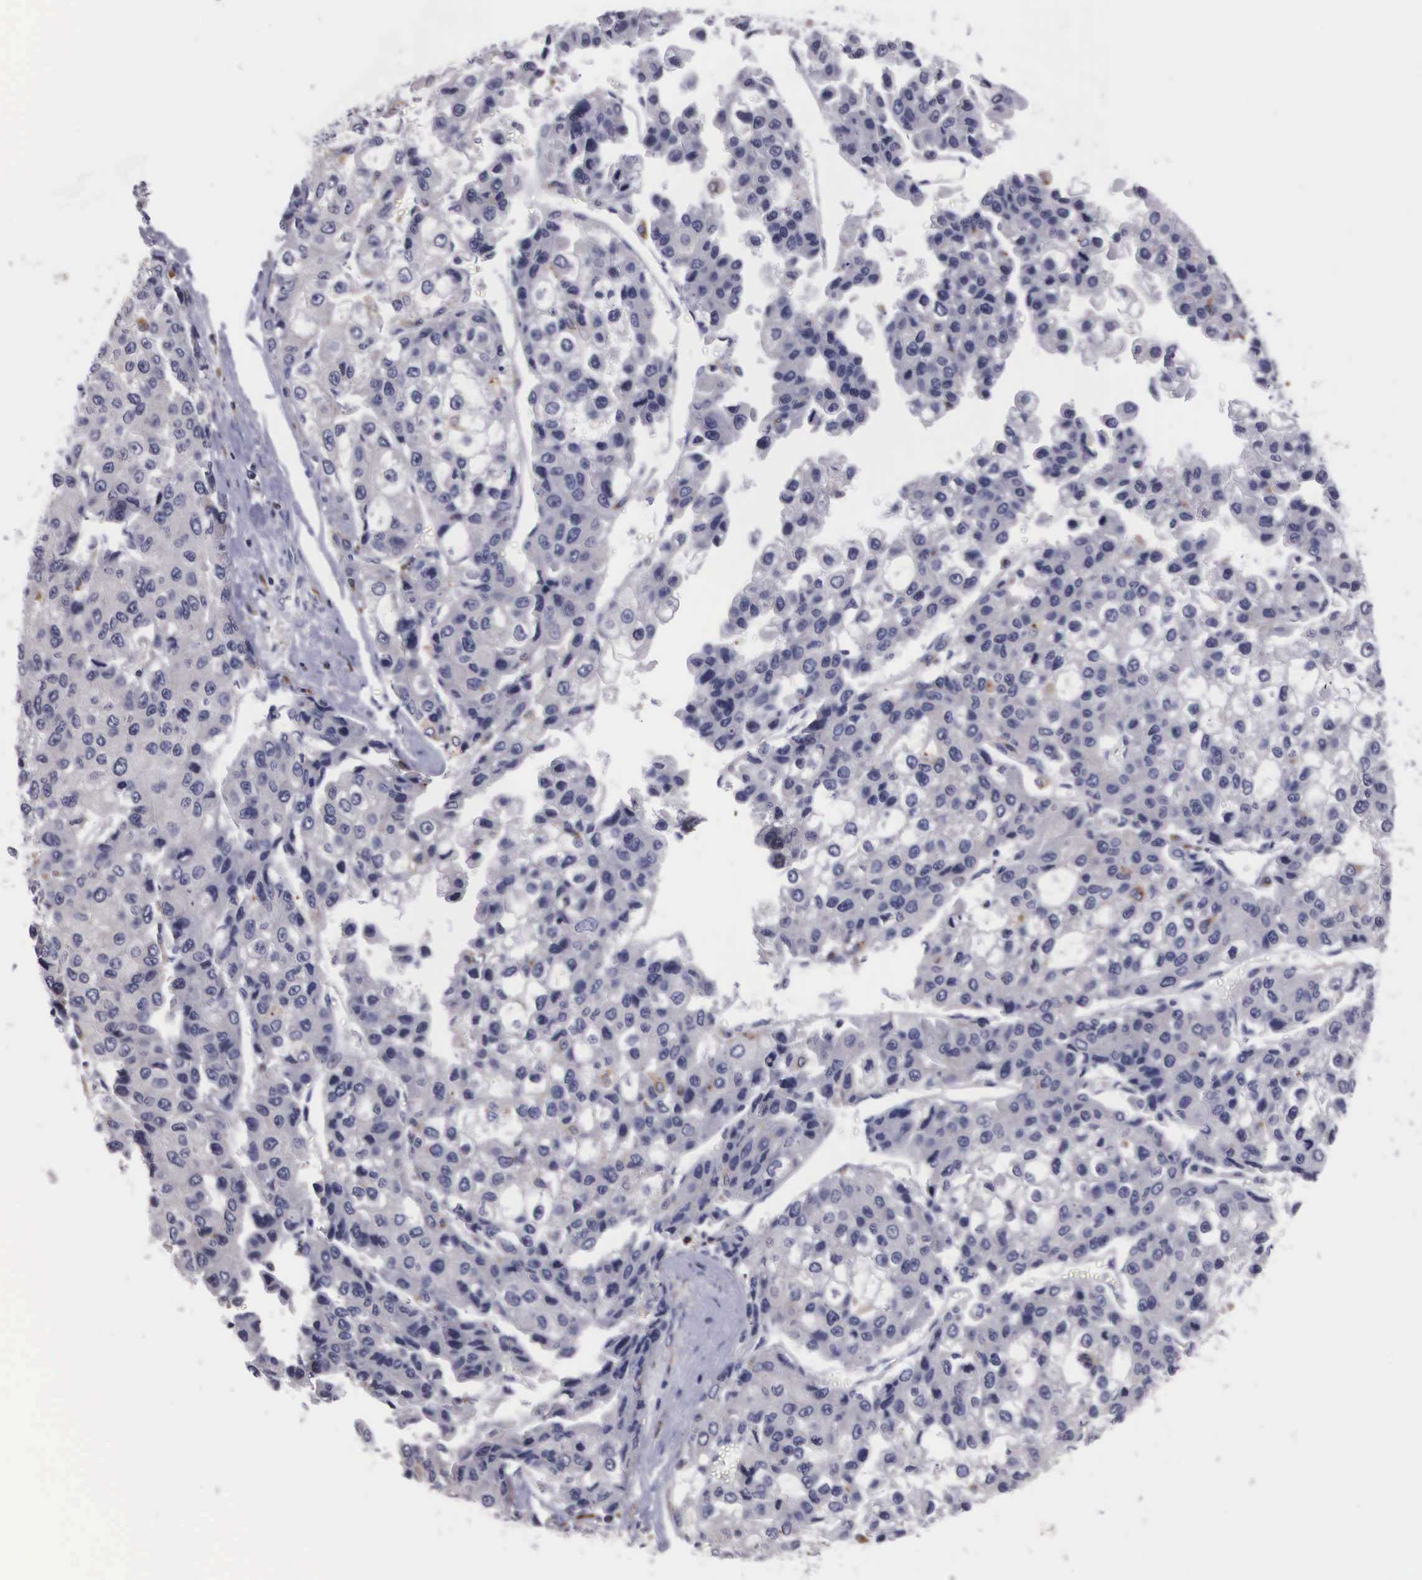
{"staining": {"intensity": "moderate", "quantity": "<25%", "location": "cytoplasmic/membranous"}, "tissue": "liver cancer", "cell_type": "Tumor cells", "image_type": "cancer", "snomed": [{"axis": "morphology", "description": "Carcinoma, Hepatocellular, NOS"}, {"axis": "topography", "description": "Liver"}], "caption": "Protein expression analysis of hepatocellular carcinoma (liver) exhibits moderate cytoplasmic/membranous positivity in about <25% of tumor cells. Nuclei are stained in blue.", "gene": "CRELD2", "patient": {"sex": "female", "age": 66}}